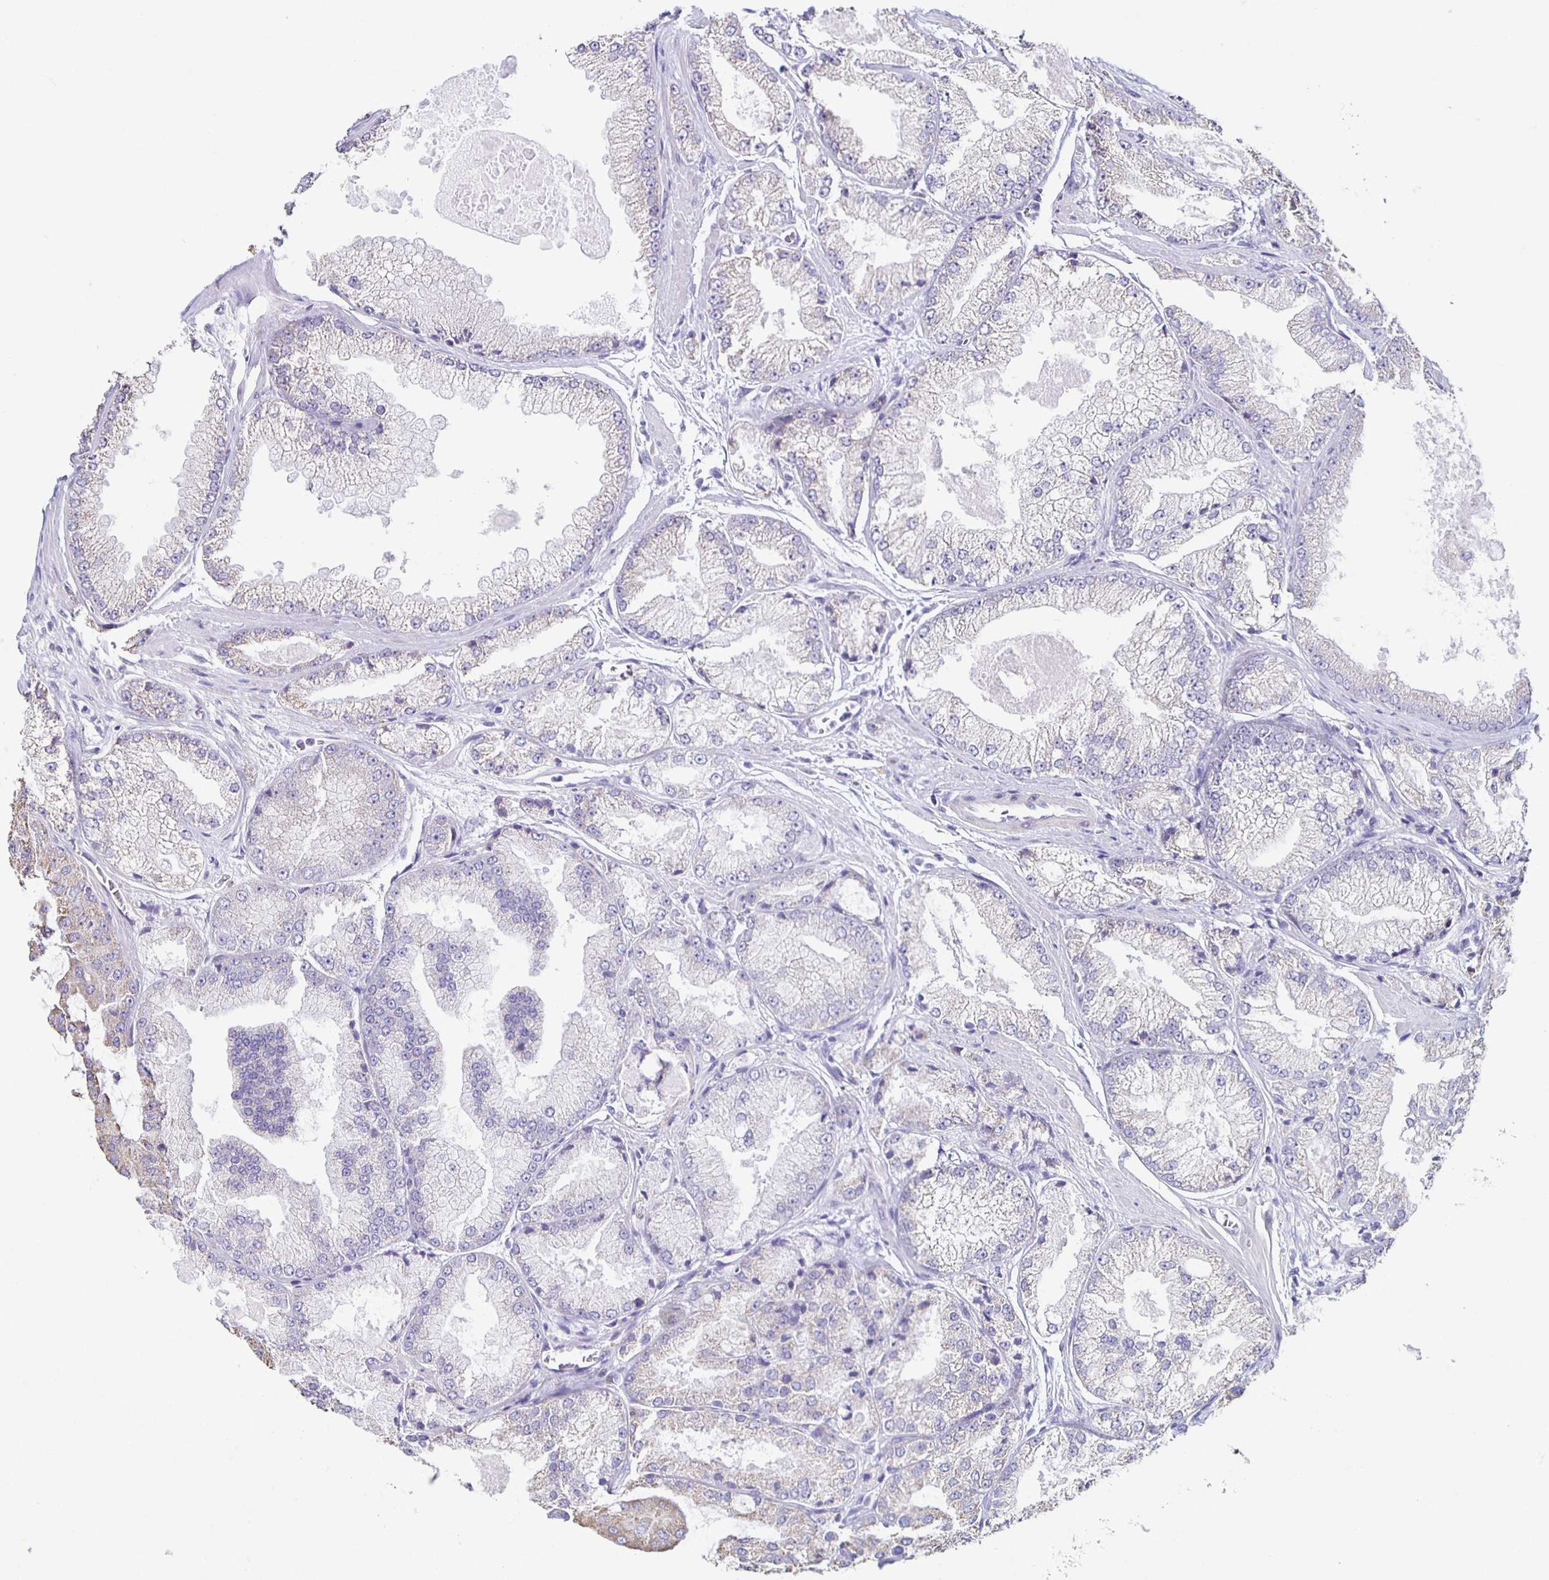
{"staining": {"intensity": "negative", "quantity": "none", "location": "none"}, "tissue": "prostate cancer", "cell_type": "Tumor cells", "image_type": "cancer", "snomed": [{"axis": "morphology", "description": "Adenocarcinoma, High grade"}, {"axis": "topography", "description": "Prostate"}], "caption": "Immunohistochemistry micrograph of neoplastic tissue: high-grade adenocarcinoma (prostate) stained with DAB (3,3'-diaminobenzidine) reveals no significant protein expression in tumor cells.", "gene": "TPPP", "patient": {"sex": "male", "age": 68}}